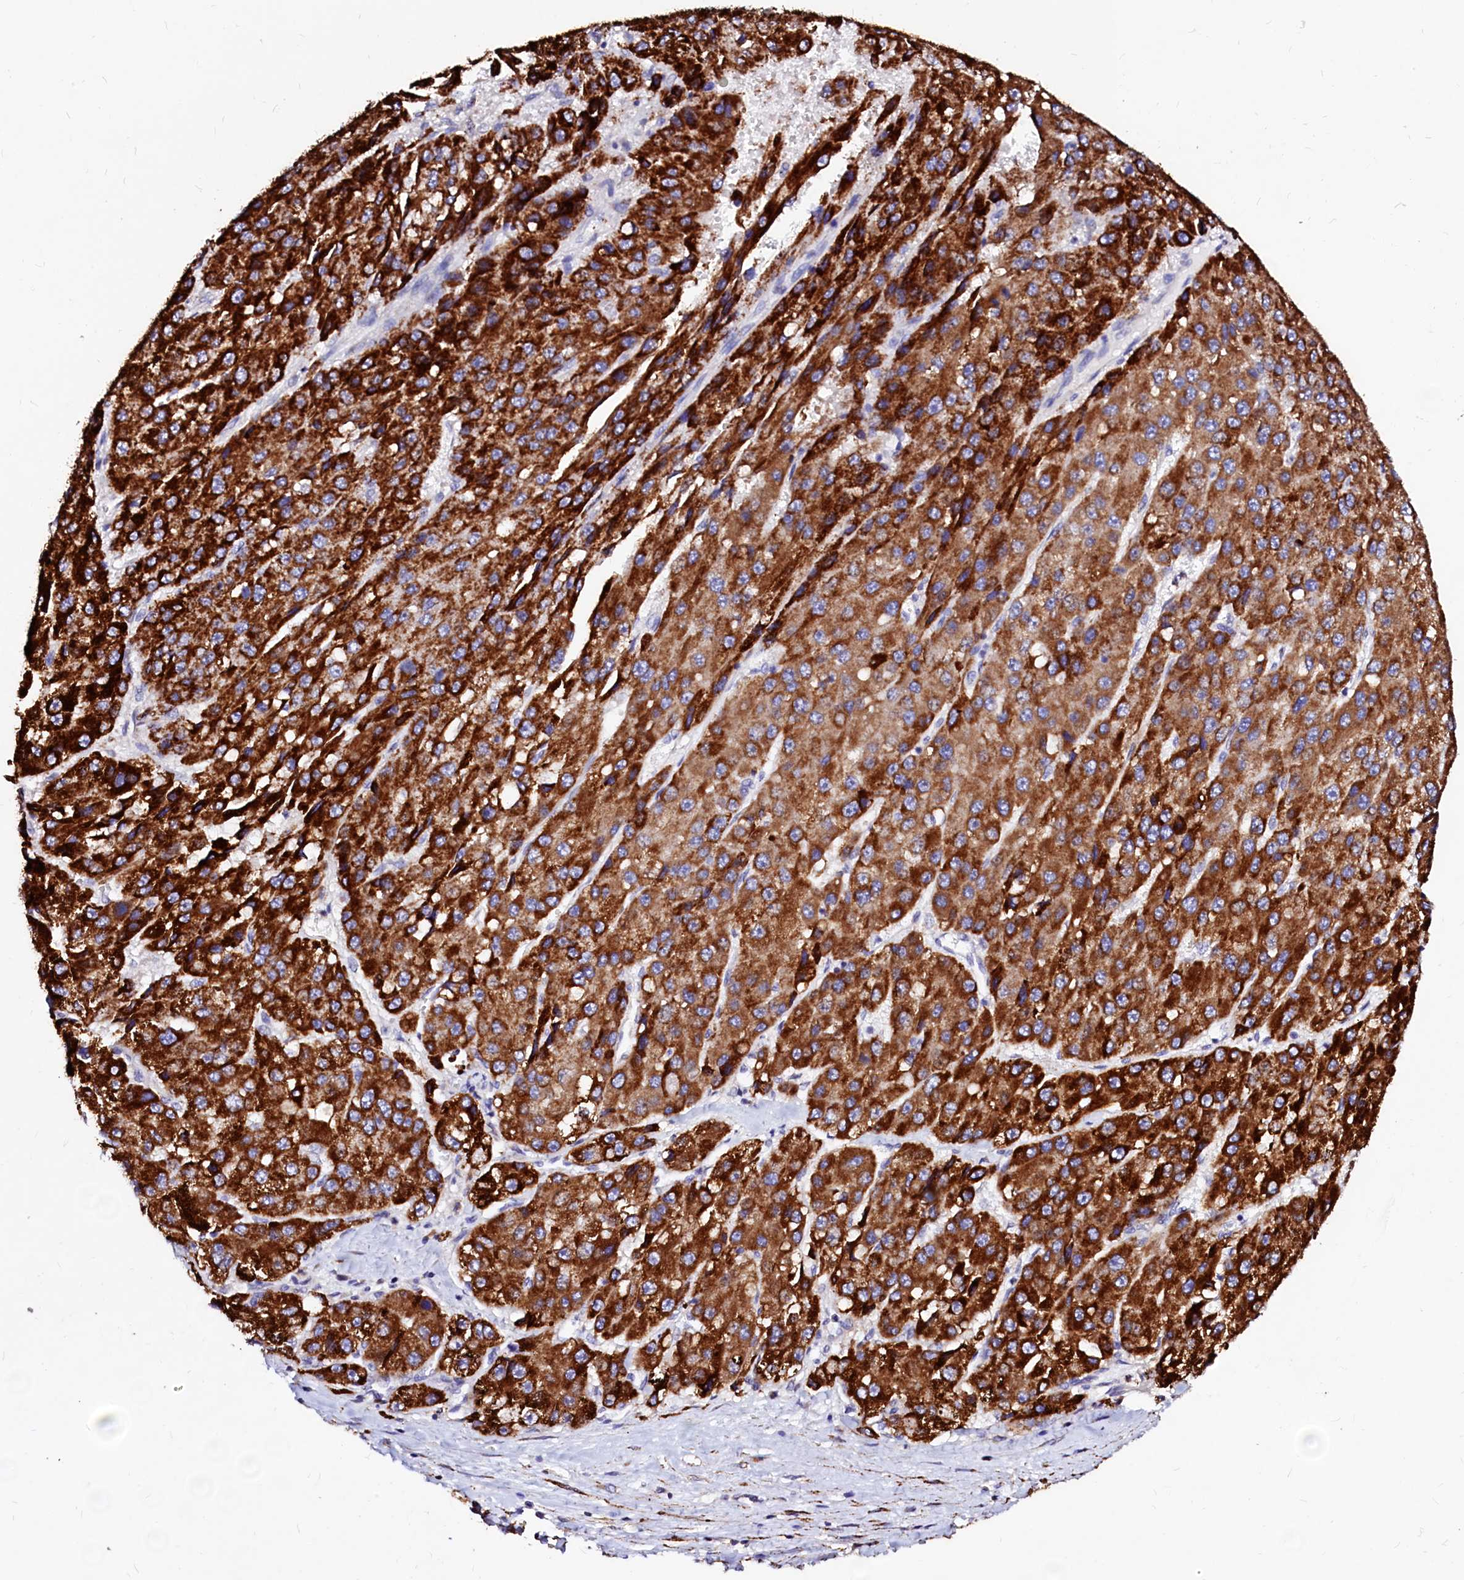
{"staining": {"intensity": "strong", "quantity": ">75%", "location": "cytoplasmic/membranous"}, "tissue": "liver cancer", "cell_type": "Tumor cells", "image_type": "cancer", "snomed": [{"axis": "morphology", "description": "Carcinoma, Hepatocellular, NOS"}, {"axis": "topography", "description": "Liver"}], "caption": "Protein staining of liver hepatocellular carcinoma tissue demonstrates strong cytoplasmic/membranous positivity in approximately >75% of tumor cells.", "gene": "MAOB", "patient": {"sex": "female", "age": 73}}